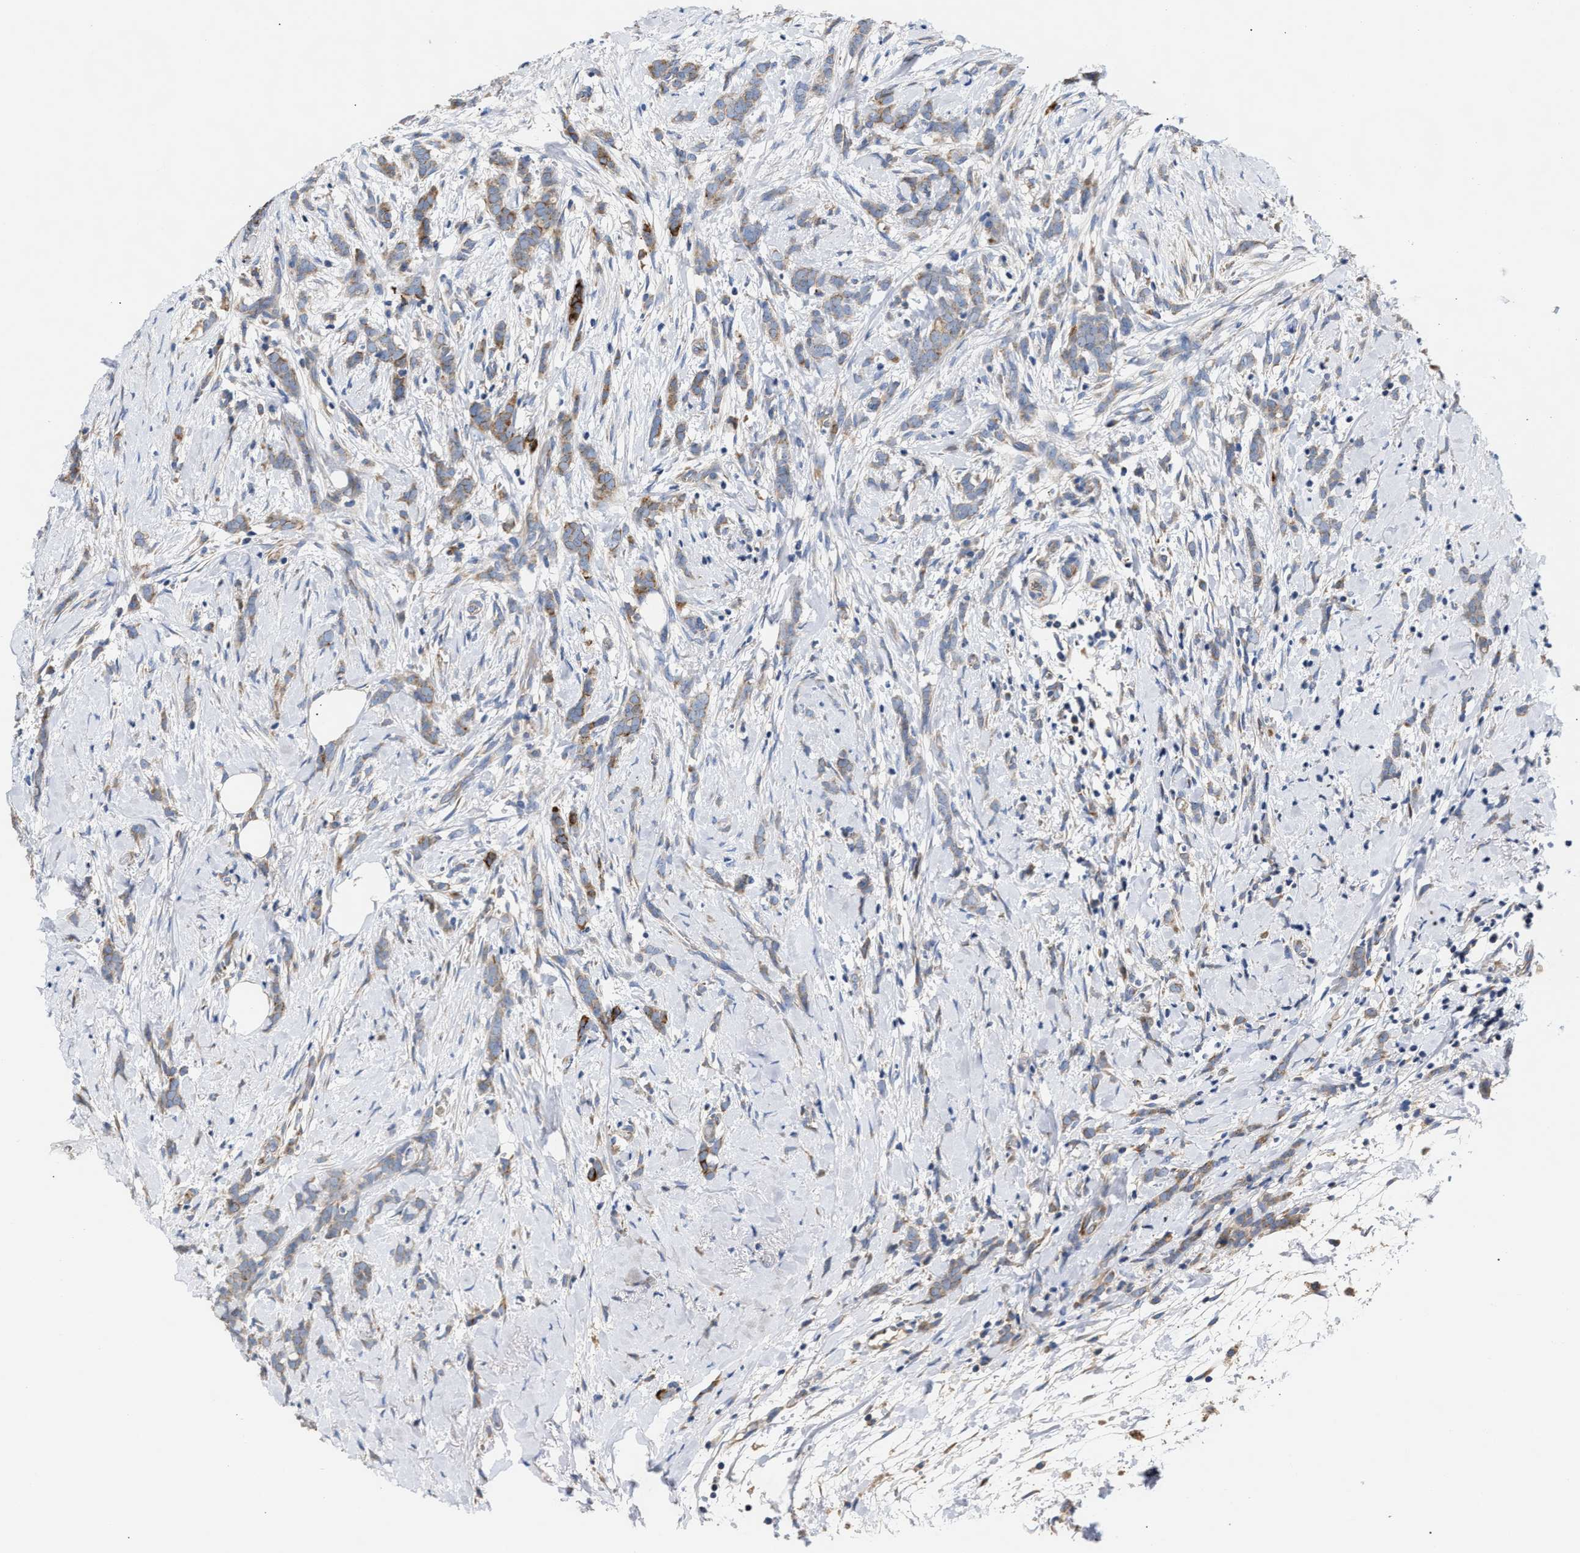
{"staining": {"intensity": "moderate", "quantity": "25%-75%", "location": "cytoplasmic/membranous"}, "tissue": "breast cancer", "cell_type": "Tumor cells", "image_type": "cancer", "snomed": [{"axis": "morphology", "description": "Lobular carcinoma, in situ"}, {"axis": "morphology", "description": "Lobular carcinoma"}, {"axis": "topography", "description": "Breast"}], "caption": "Immunohistochemistry (IHC) staining of lobular carcinoma (breast), which reveals medium levels of moderate cytoplasmic/membranous positivity in about 25%-75% of tumor cells indicating moderate cytoplasmic/membranous protein positivity. The staining was performed using DAB (3,3'-diaminobenzidine) (brown) for protein detection and nuclei were counterstained in hematoxylin (blue).", "gene": "MALSU1", "patient": {"sex": "female", "age": 41}}